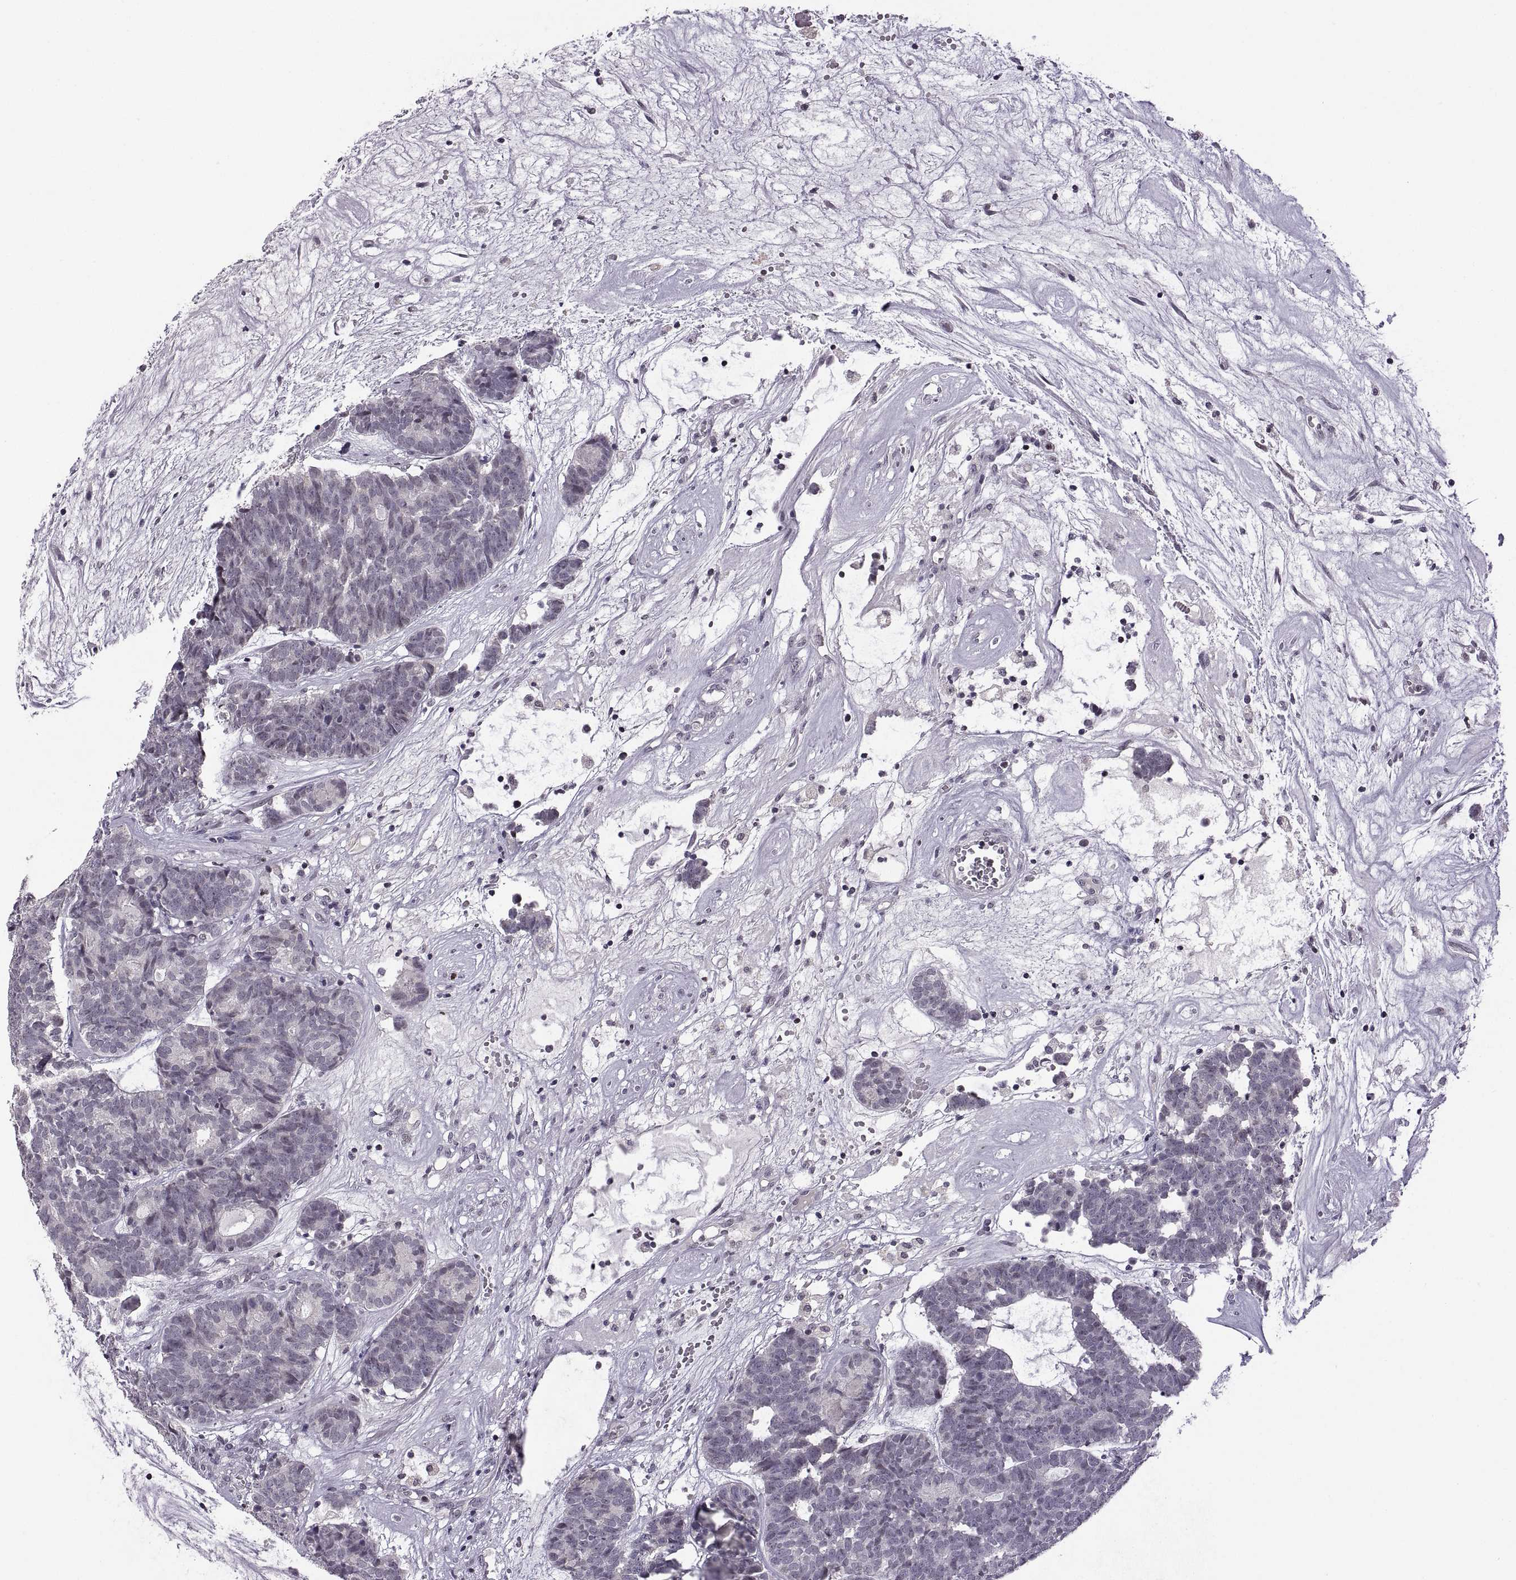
{"staining": {"intensity": "negative", "quantity": "none", "location": "none"}, "tissue": "head and neck cancer", "cell_type": "Tumor cells", "image_type": "cancer", "snomed": [{"axis": "morphology", "description": "Adenocarcinoma, NOS"}, {"axis": "topography", "description": "Head-Neck"}], "caption": "The histopathology image shows no staining of tumor cells in head and neck adenocarcinoma.", "gene": "NEK2", "patient": {"sex": "female", "age": 81}}